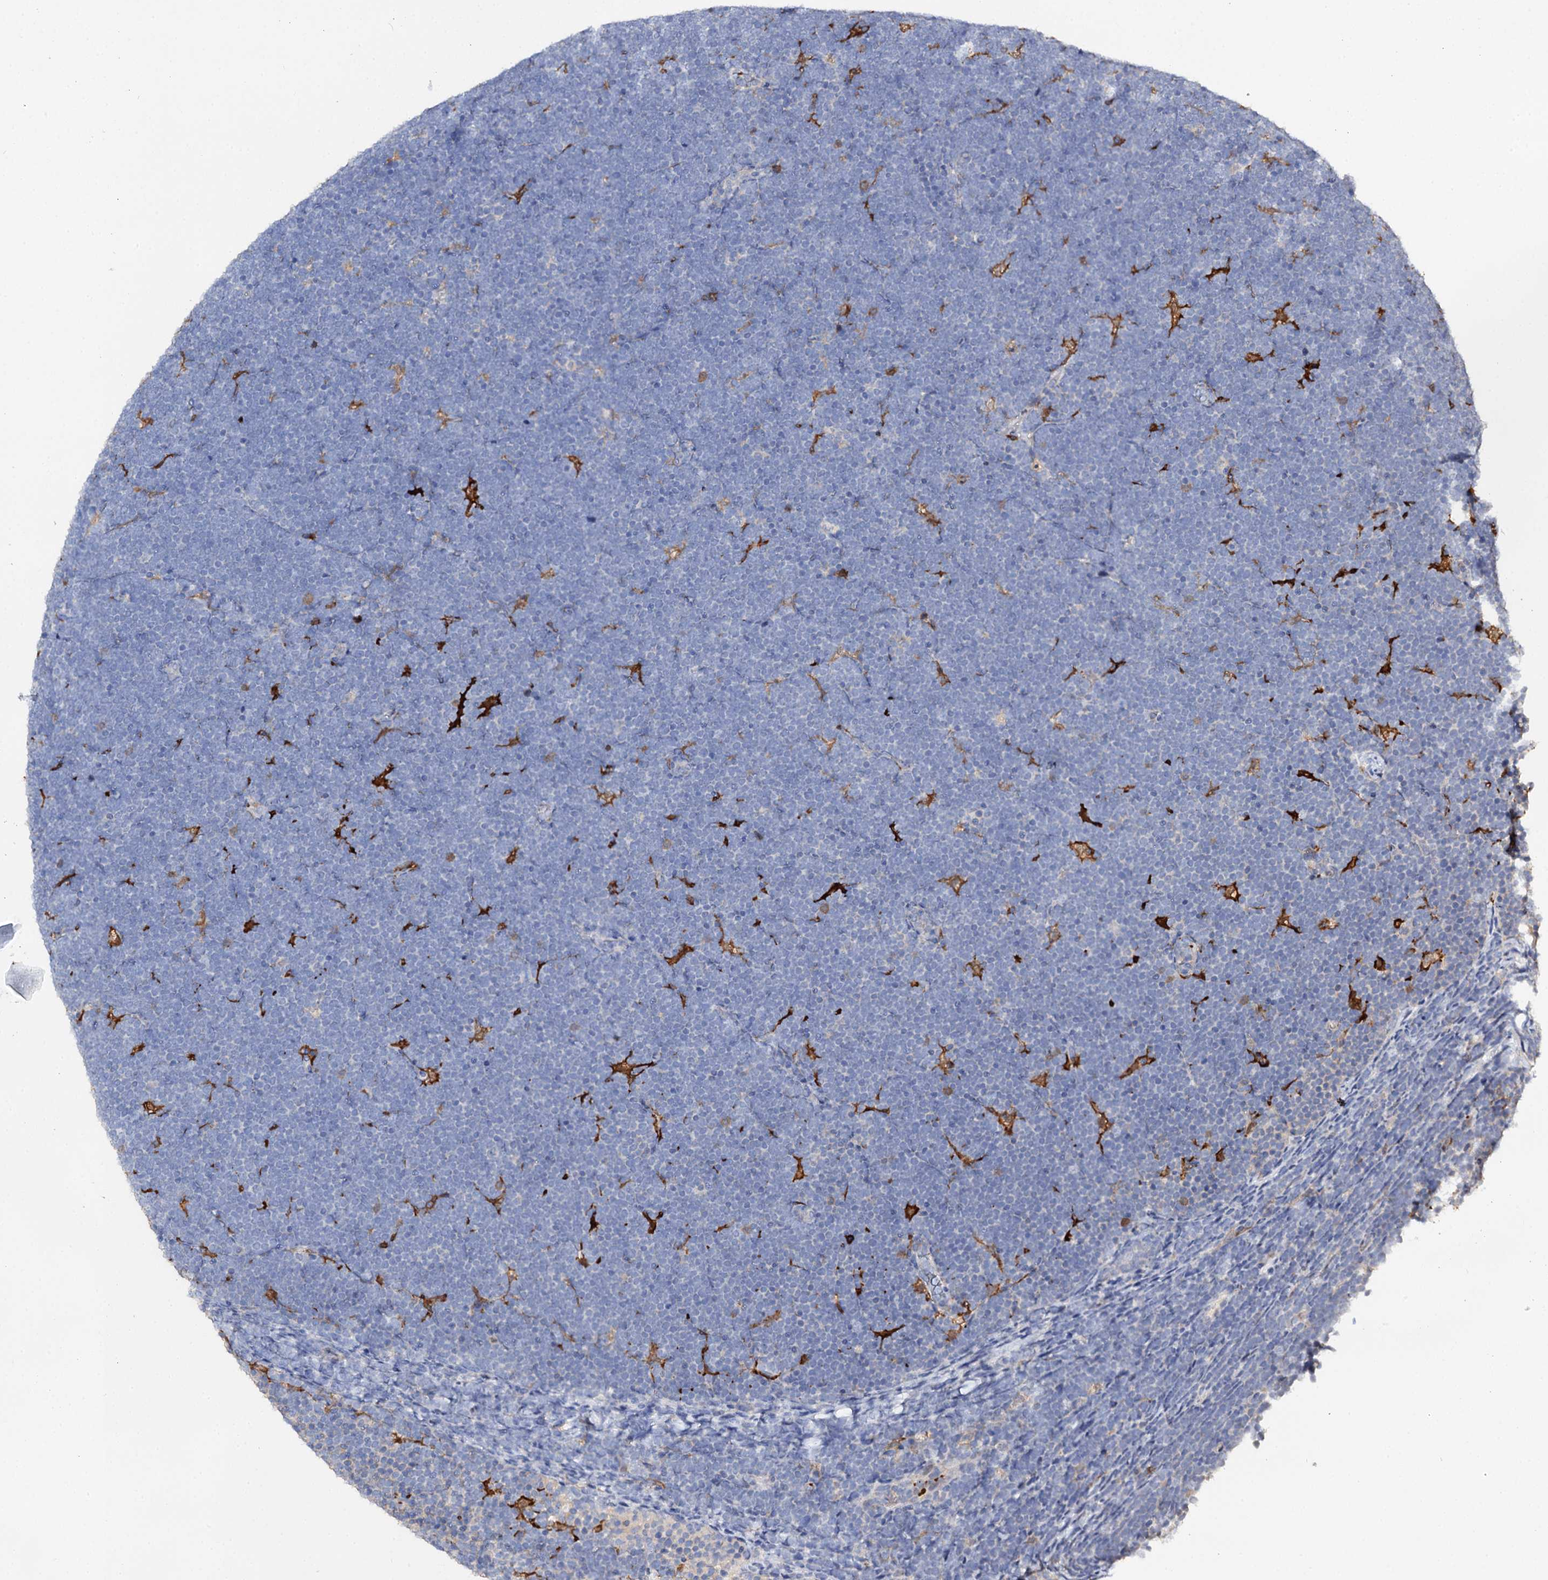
{"staining": {"intensity": "negative", "quantity": "none", "location": "none"}, "tissue": "lymphoma", "cell_type": "Tumor cells", "image_type": "cancer", "snomed": [{"axis": "morphology", "description": "Malignant lymphoma, non-Hodgkin's type, High grade"}, {"axis": "topography", "description": "Lymph node"}], "caption": "IHC image of human malignant lymphoma, non-Hodgkin's type (high-grade) stained for a protein (brown), which demonstrates no staining in tumor cells. (DAB (3,3'-diaminobenzidine) IHC visualized using brightfield microscopy, high magnification).", "gene": "DNAH6", "patient": {"sex": "male", "age": 13}}